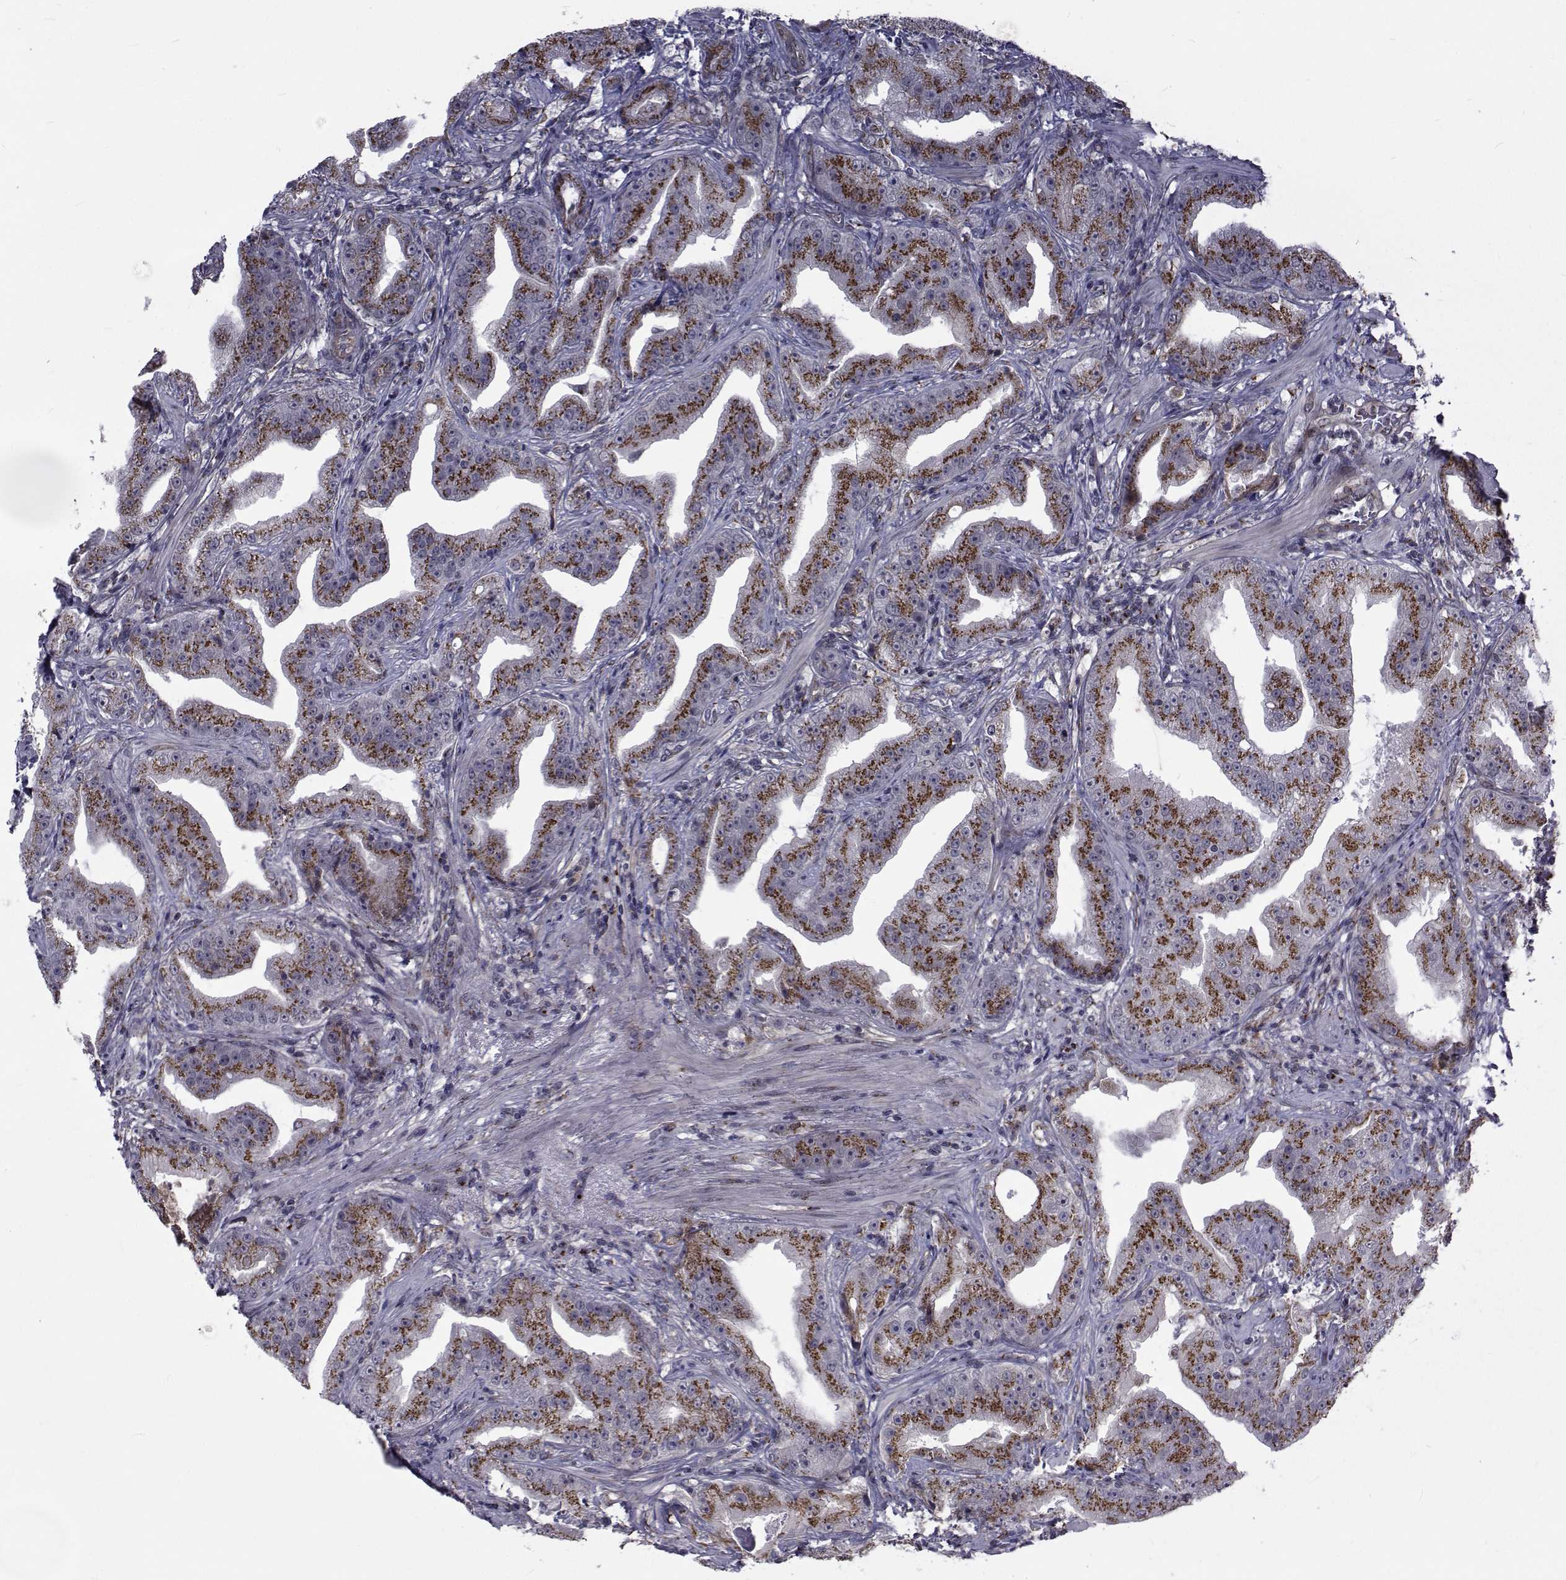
{"staining": {"intensity": "moderate", "quantity": ">75%", "location": "cytoplasmic/membranous"}, "tissue": "prostate cancer", "cell_type": "Tumor cells", "image_type": "cancer", "snomed": [{"axis": "morphology", "description": "Adenocarcinoma, Low grade"}, {"axis": "topography", "description": "Prostate"}], "caption": "Moderate cytoplasmic/membranous positivity for a protein is appreciated in about >75% of tumor cells of adenocarcinoma (low-grade) (prostate) using immunohistochemistry.", "gene": "ATP6V1C2", "patient": {"sex": "male", "age": 62}}